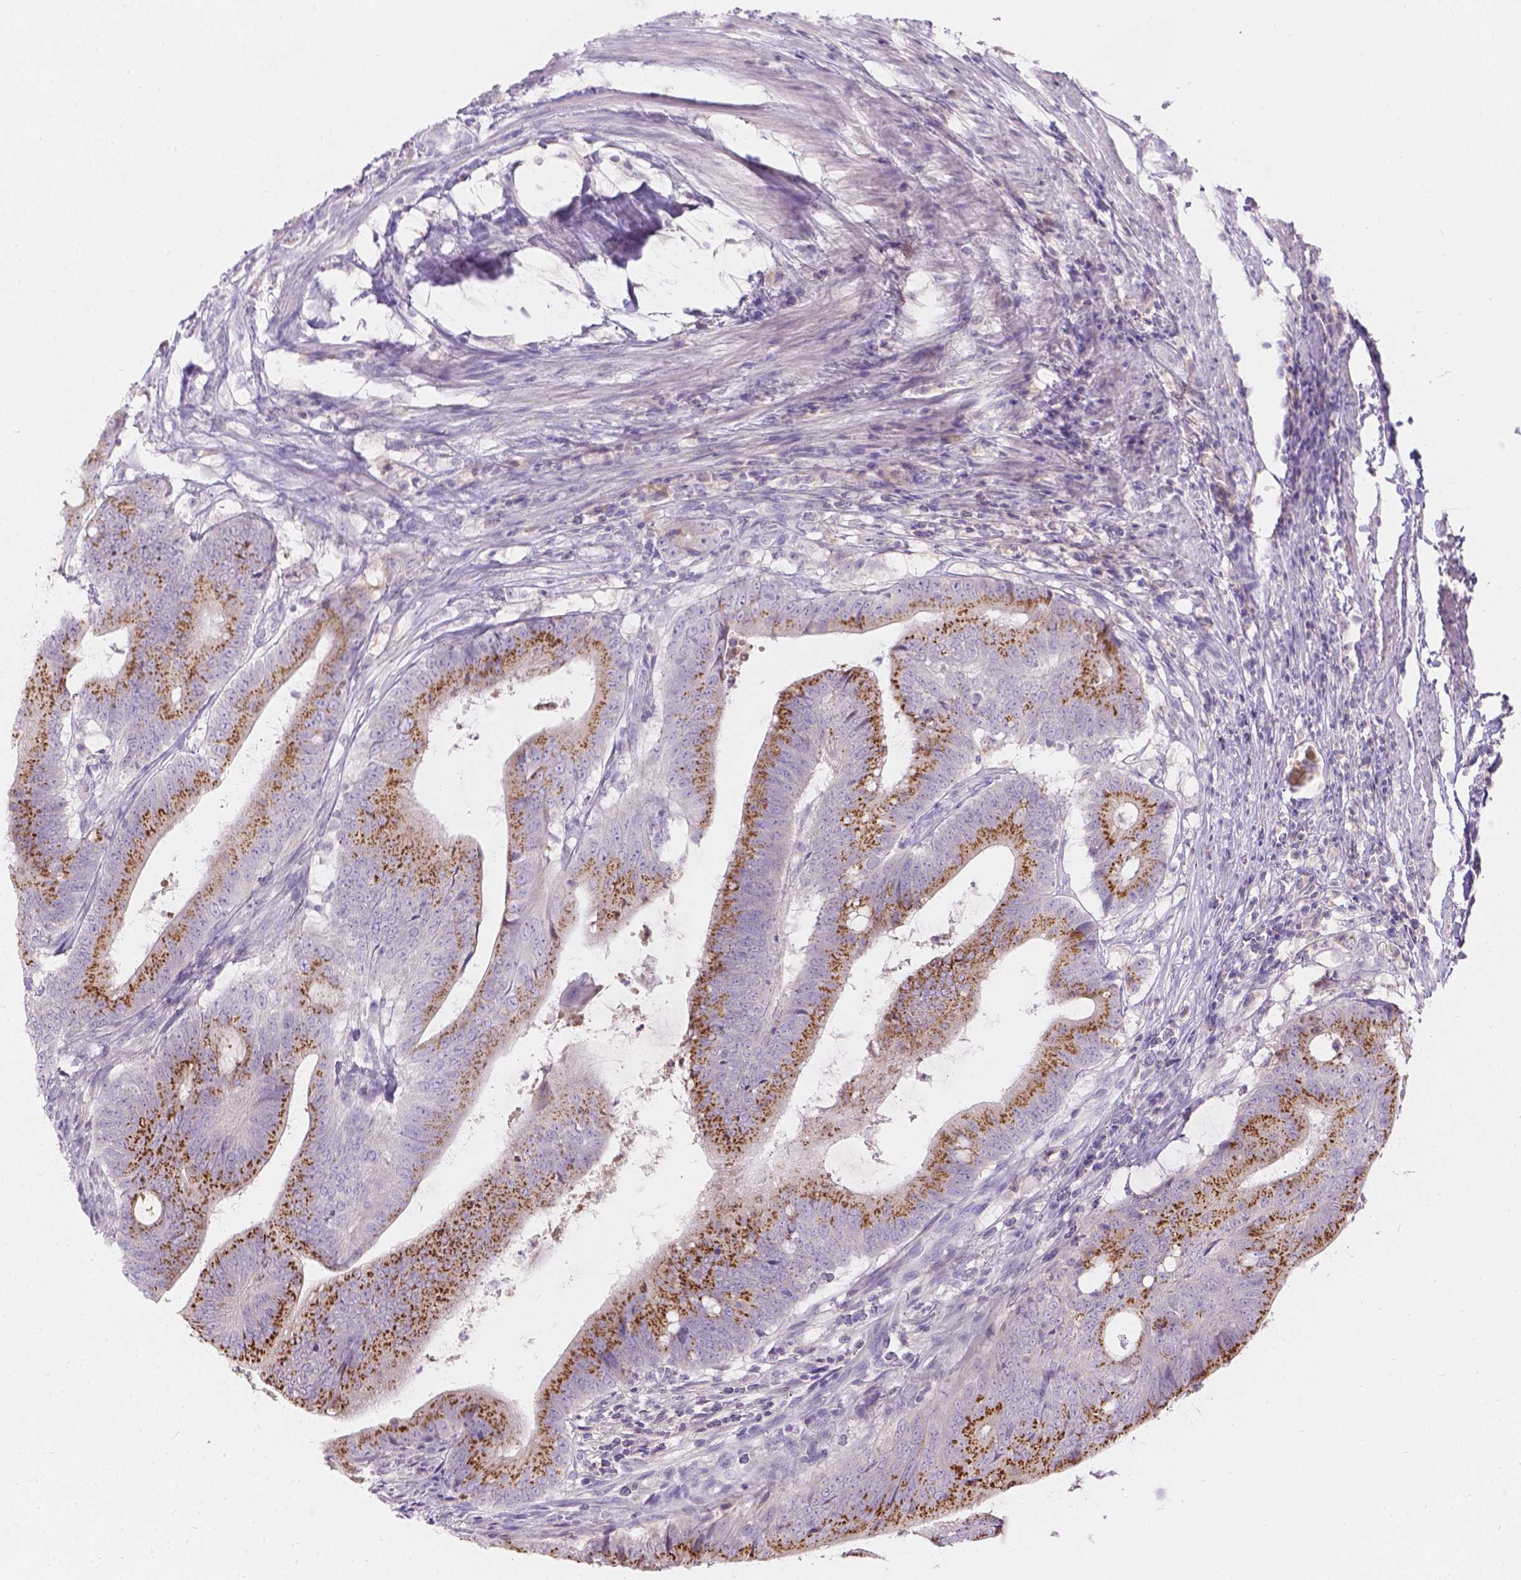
{"staining": {"intensity": "strong", "quantity": ">75%", "location": "cytoplasmic/membranous"}, "tissue": "colorectal cancer", "cell_type": "Tumor cells", "image_type": "cancer", "snomed": [{"axis": "morphology", "description": "Adenocarcinoma, NOS"}, {"axis": "topography", "description": "Colon"}], "caption": "Immunohistochemistry (IHC) (DAB) staining of colorectal cancer (adenocarcinoma) reveals strong cytoplasmic/membranous protein staining in approximately >75% of tumor cells.", "gene": "GAL3ST2", "patient": {"sex": "female", "age": 43}}